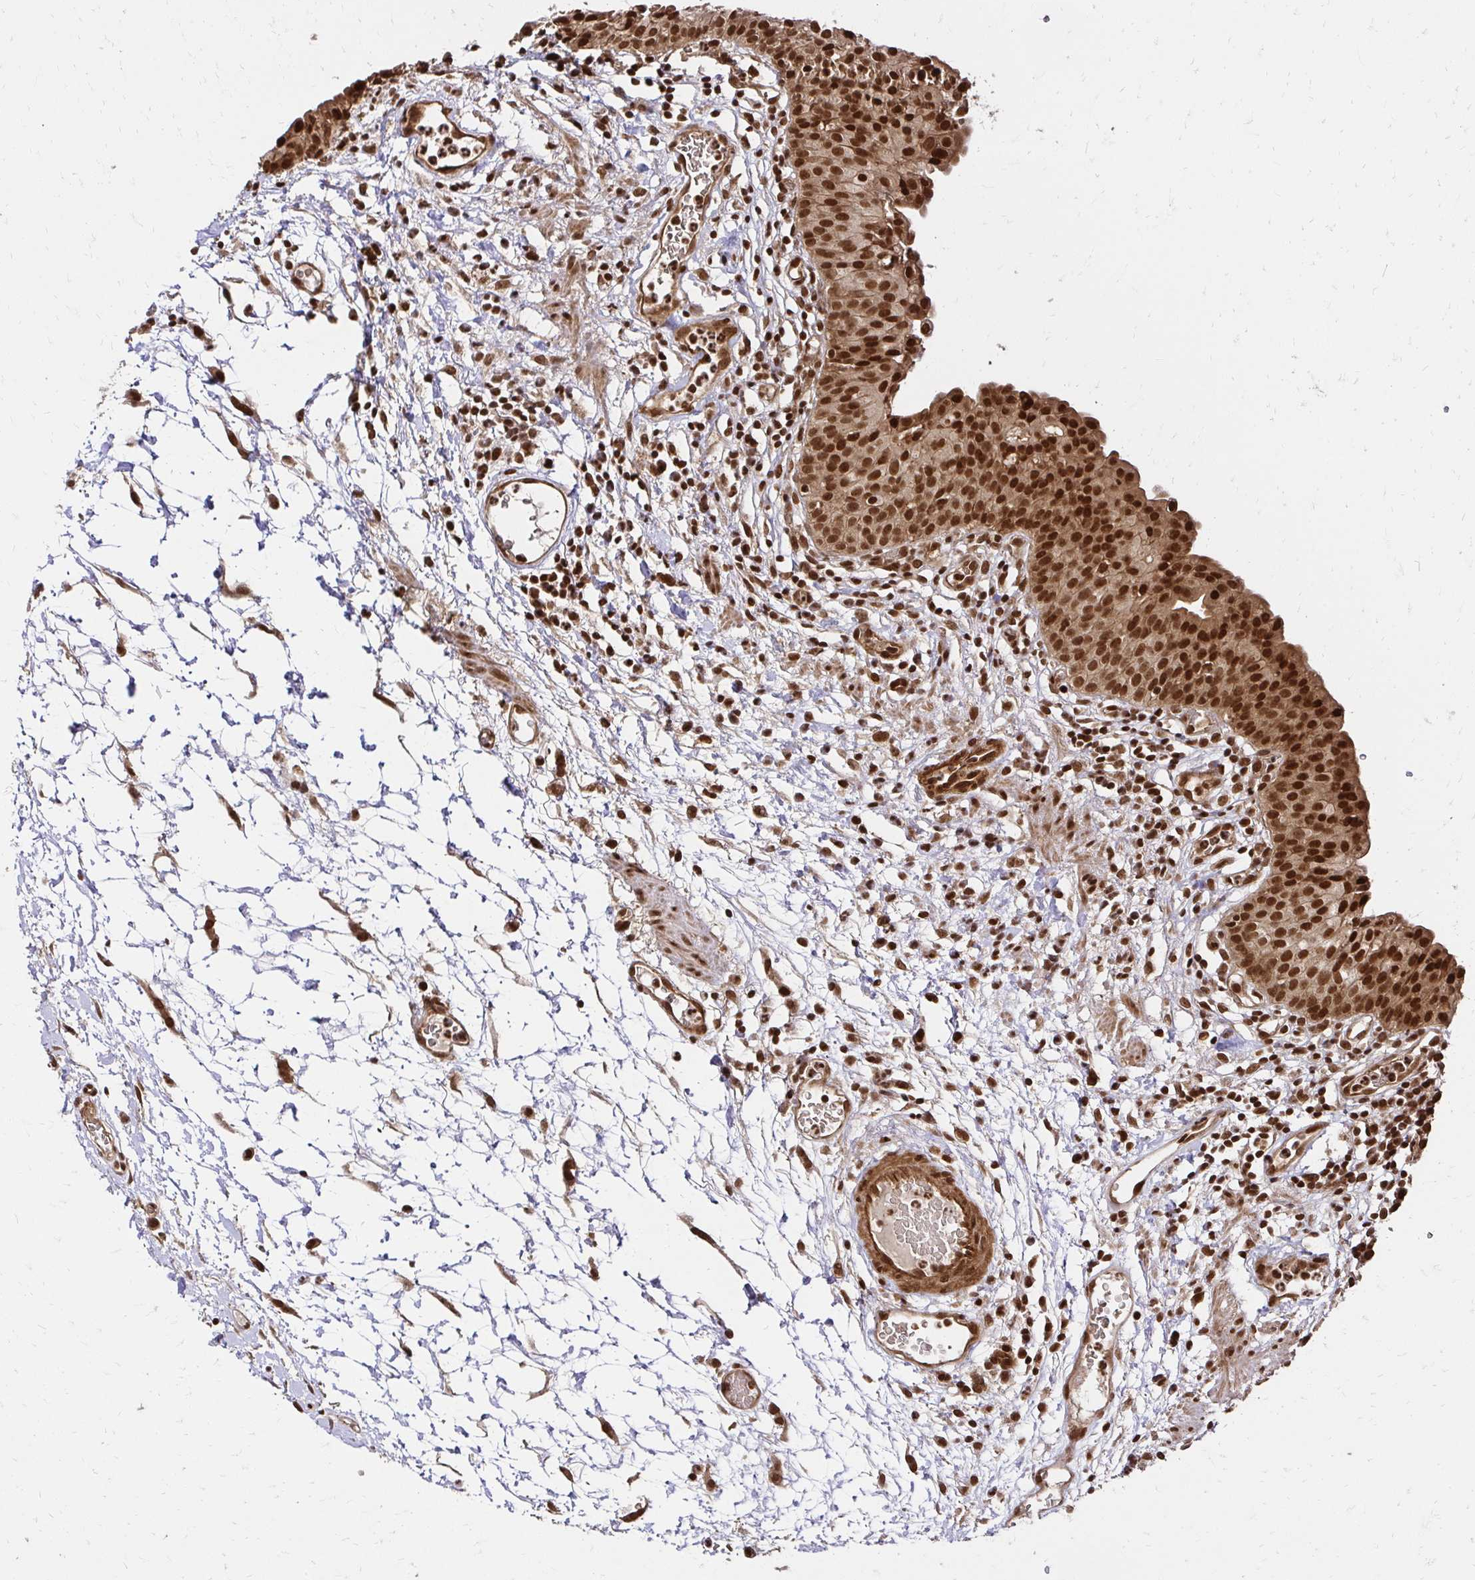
{"staining": {"intensity": "strong", "quantity": ">75%", "location": "cytoplasmic/membranous,nuclear"}, "tissue": "urinary bladder", "cell_type": "Urothelial cells", "image_type": "normal", "snomed": [{"axis": "morphology", "description": "Normal tissue, NOS"}, {"axis": "morphology", "description": "Inflammation, NOS"}, {"axis": "topography", "description": "Urinary bladder"}], "caption": "Strong cytoplasmic/membranous,nuclear protein staining is seen in about >75% of urothelial cells in urinary bladder. (IHC, brightfield microscopy, high magnification).", "gene": "GLYR1", "patient": {"sex": "male", "age": 57}}